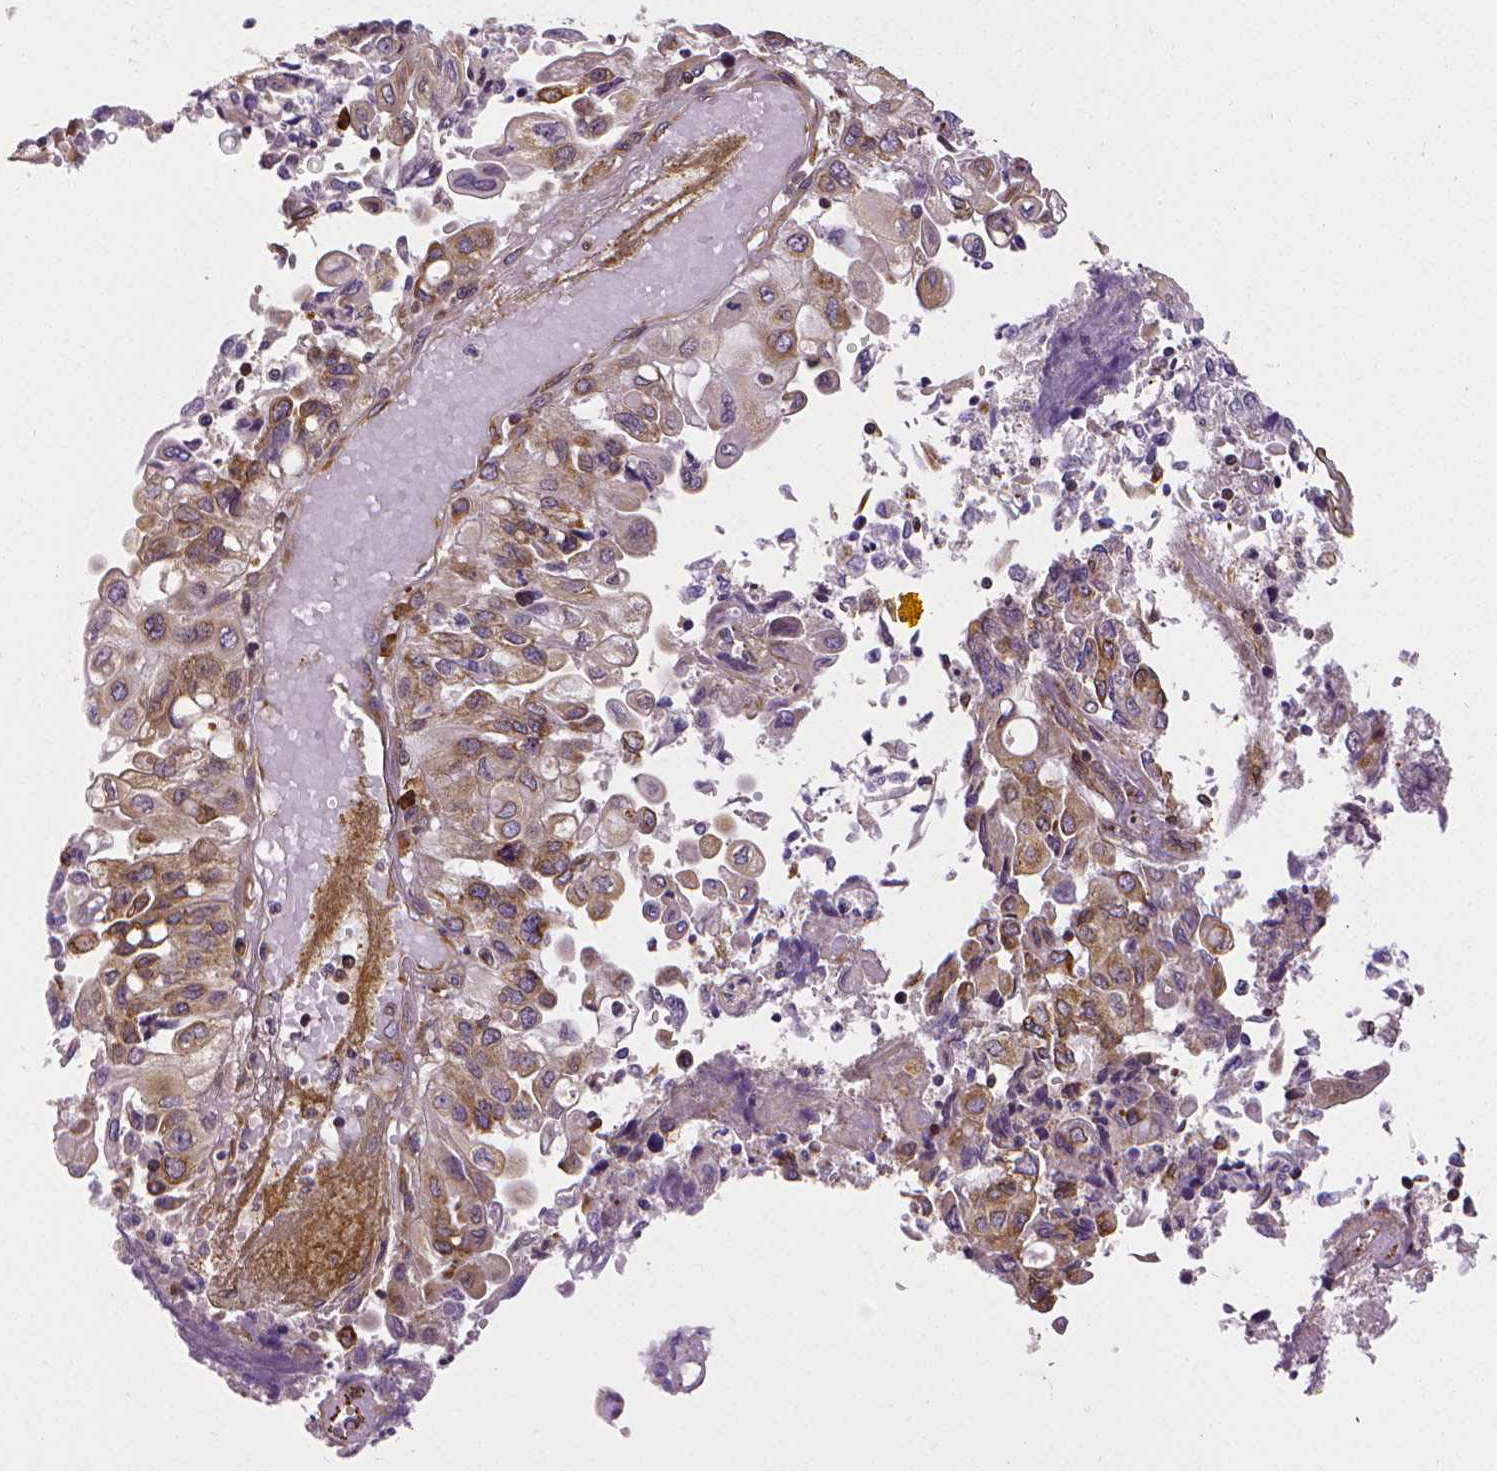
{"staining": {"intensity": "moderate", "quantity": "<25%", "location": "cytoplasmic/membranous"}, "tissue": "endometrial cancer", "cell_type": "Tumor cells", "image_type": "cancer", "snomed": [{"axis": "morphology", "description": "Adenocarcinoma, NOS"}, {"axis": "topography", "description": "Endometrium"}], "caption": "The micrograph displays staining of adenocarcinoma (endometrial), revealing moderate cytoplasmic/membranous protein expression (brown color) within tumor cells.", "gene": "MTDH", "patient": {"sex": "female", "age": 54}}